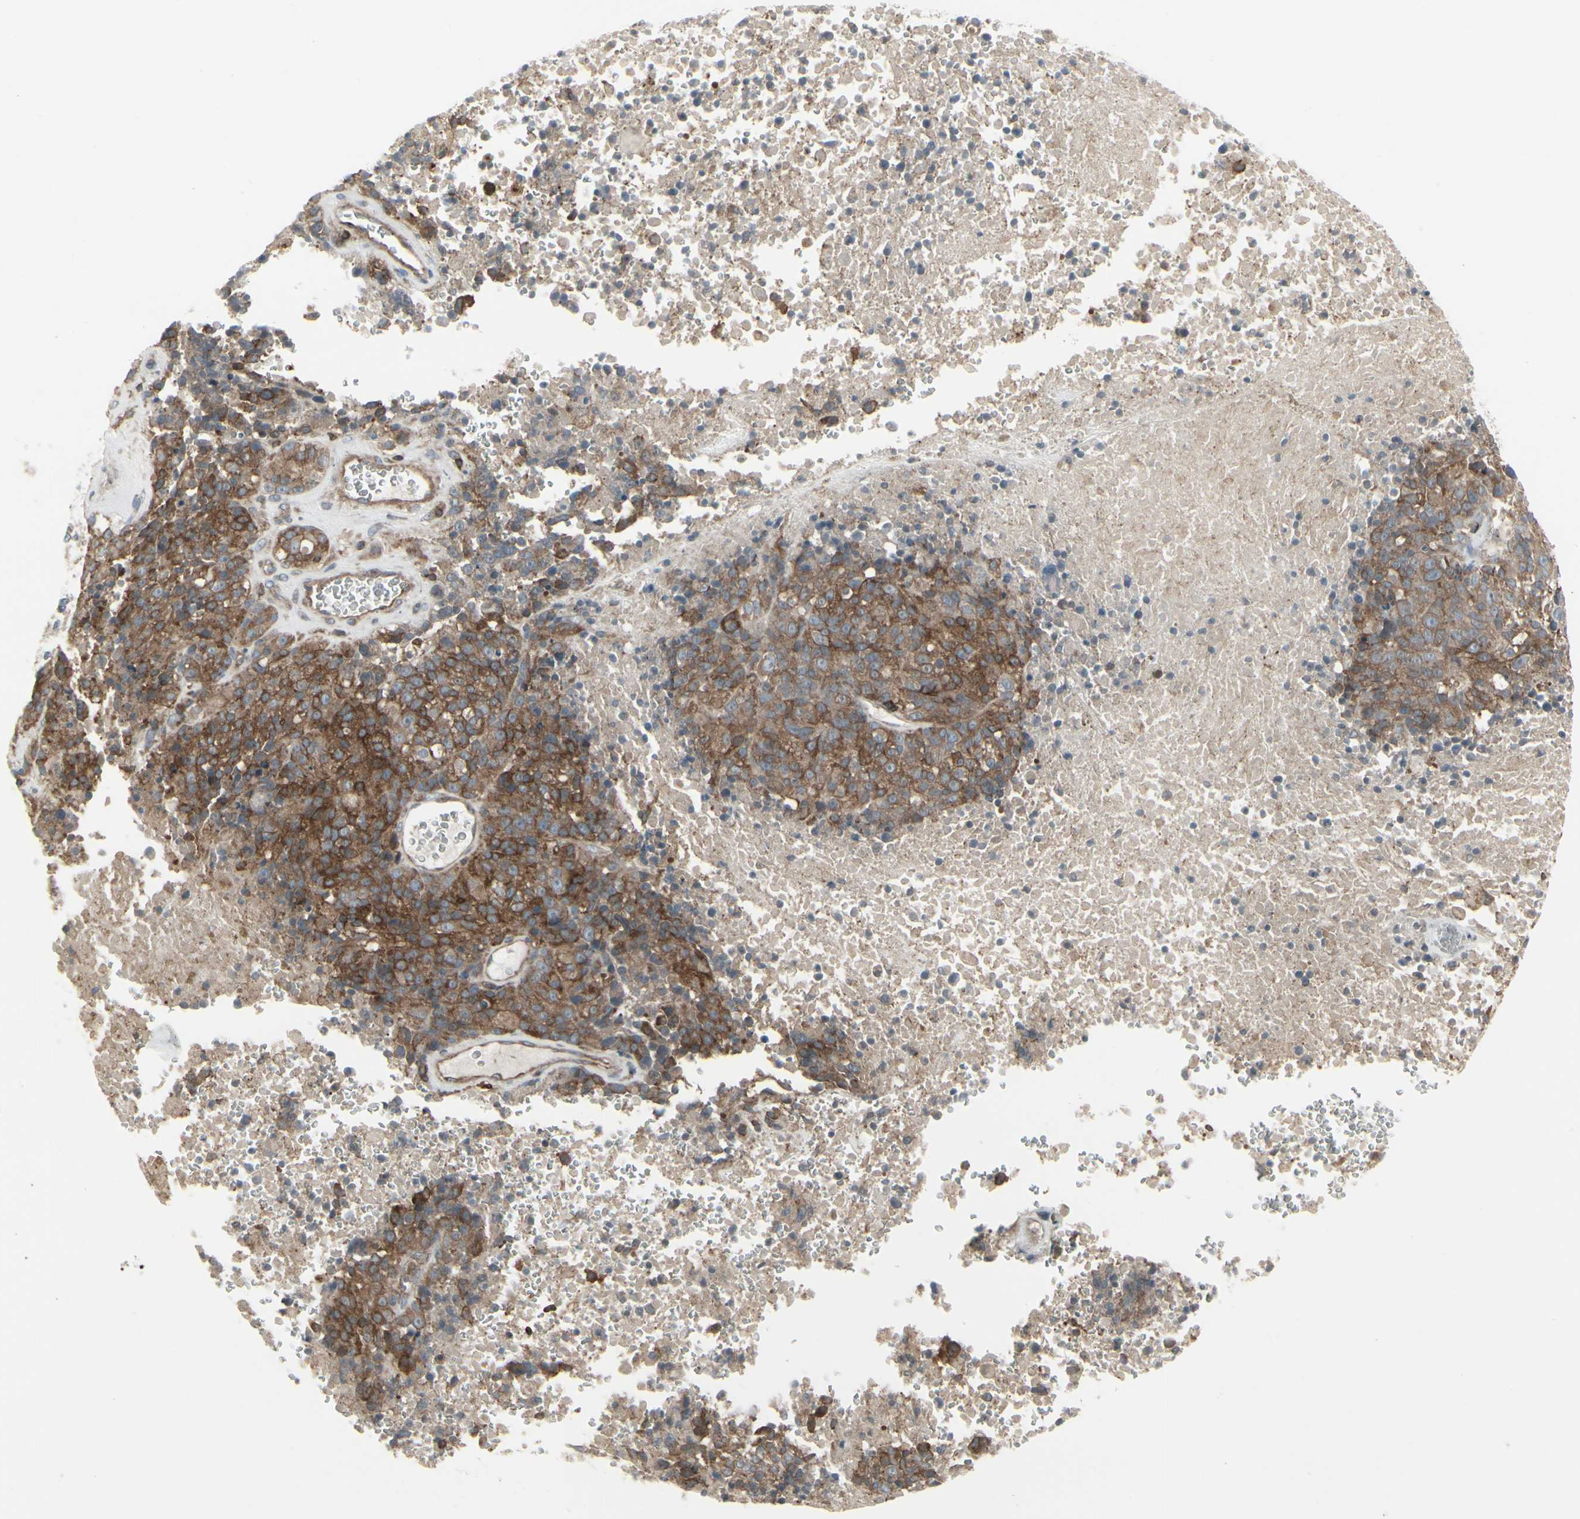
{"staining": {"intensity": "strong", "quantity": ">75%", "location": "cytoplasmic/membranous"}, "tissue": "melanoma", "cell_type": "Tumor cells", "image_type": "cancer", "snomed": [{"axis": "morphology", "description": "Malignant melanoma, Metastatic site"}, {"axis": "topography", "description": "Cerebral cortex"}], "caption": "Immunohistochemical staining of malignant melanoma (metastatic site) reveals high levels of strong cytoplasmic/membranous positivity in approximately >75% of tumor cells. The staining was performed using DAB to visualize the protein expression in brown, while the nuclei were stained in blue with hematoxylin (Magnification: 20x).", "gene": "EPS15", "patient": {"sex": "female", "age": 52}}